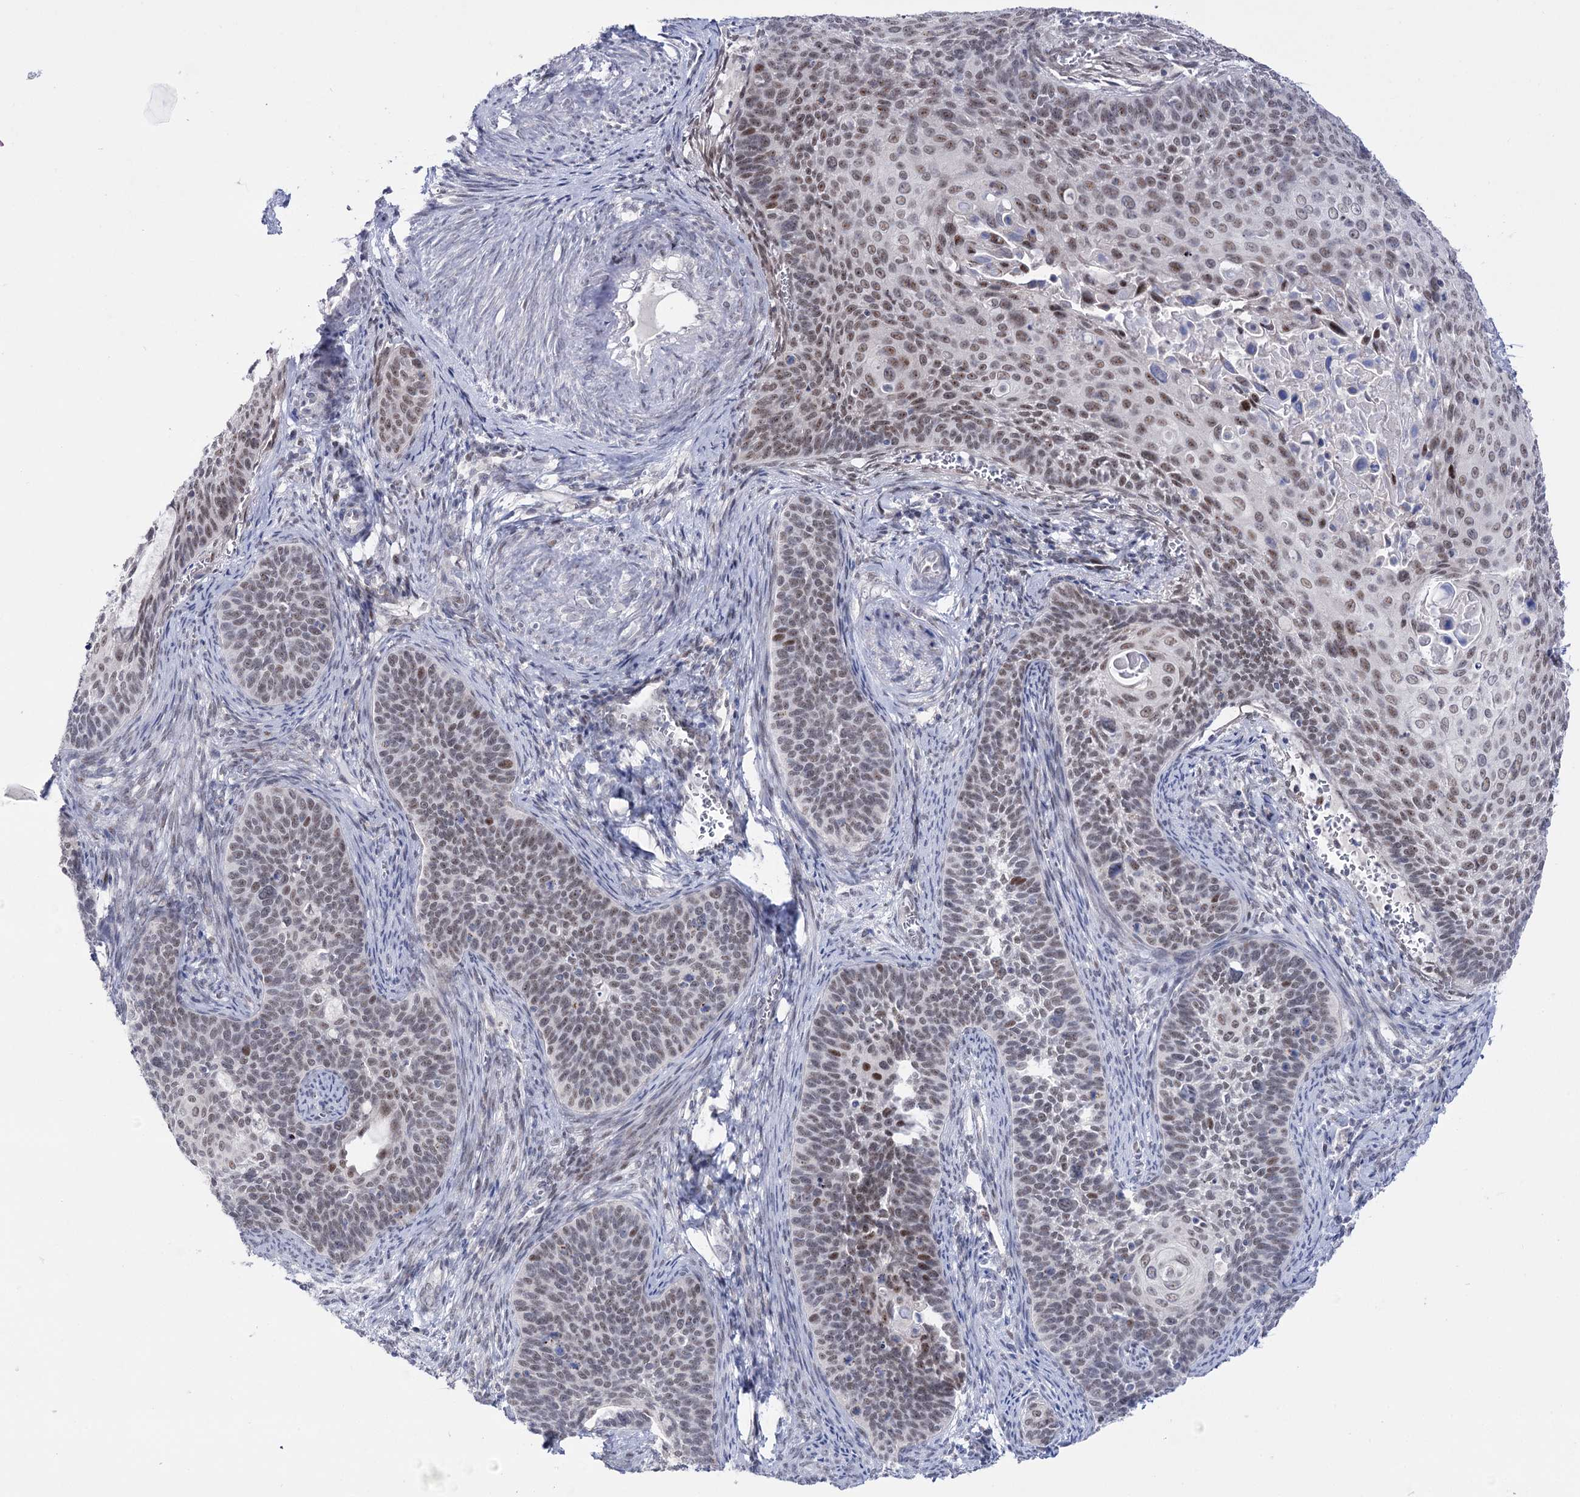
{"staining": {"intensity": "moderate", "quantity": "25%-75%", "location": "nuclear"}, "tissue": "cervical cancer", "cell_type": "Tumor cells", "image_type": "cancer", "snomed": [{"axis": "morphology", "description": "Squamous cell carcinoma, NOS"}, {"axis": "topography", "description": "Cervix"}], "caption": "Immunohistochemistry photomicrograph of cervical cancer (squamous cell carcinoma) stained for a protein (brown), which shows medium levels of moderate nuclear expression in approximately 25%-75% of tumor cells.", "gene": "RBM15B", "patient": {"sex": "female", "age": 33}}